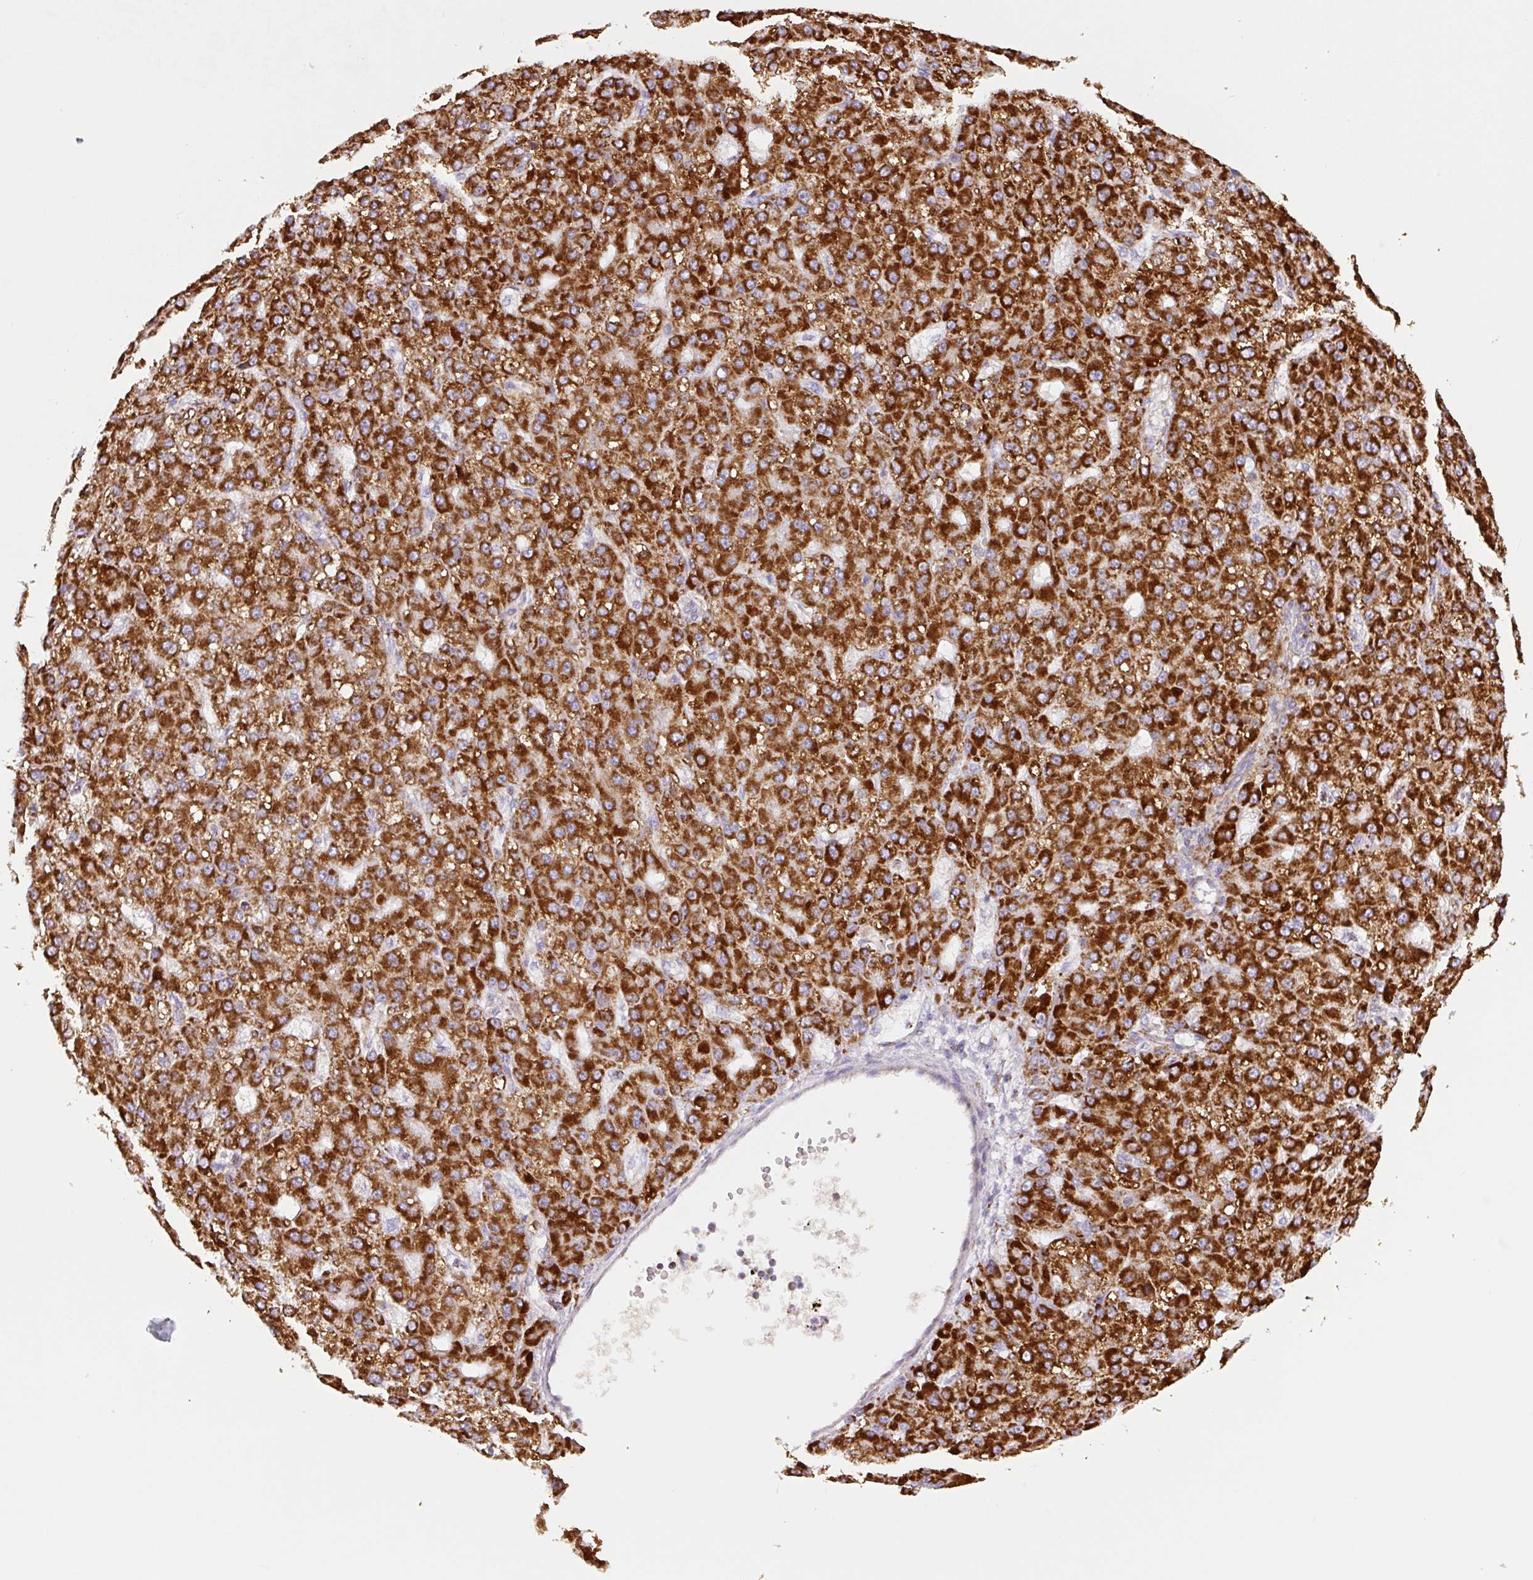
{"staining": {"intensity": "strong", "quantity": ">75%", "location": "cytoplasmic/membranous"}, "tissue": "liver cancer", "cell_type": "Tumor cells", "image_type": "cancer", "snomed": [{"axis": "morphology", "description": "Carcinoma, Hepatocellular, NOS"}, {"axis": "topography", "description": "Liver"}], "caption": "Human hepatocellular carcinoma (liver) stained with a brown dye demonstrates strong cytoplasmic/membranous positive staining in about >75% of tumor cells.", "gene": "MT-CO2", "patient": {"sex": "male", "age": 67}}